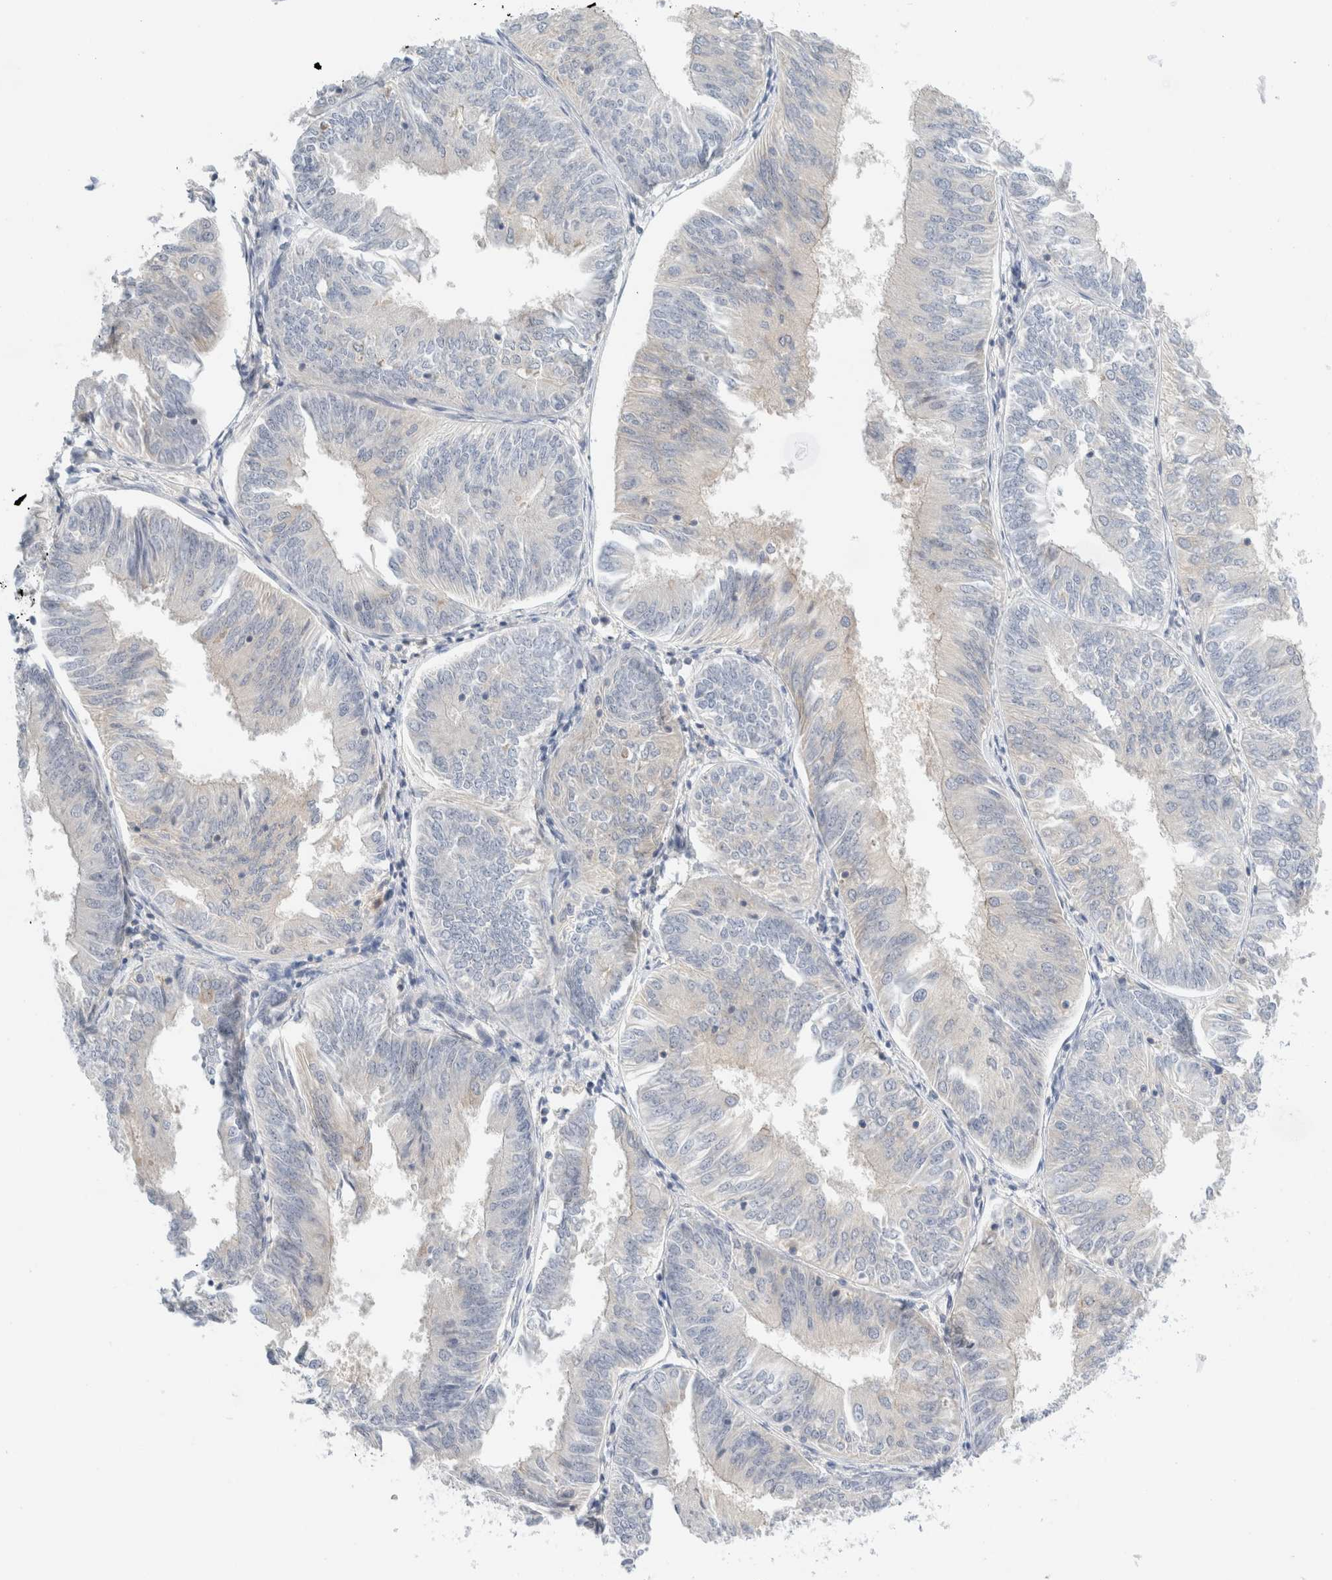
{"staining": {"intensity": "negative", "quantity": "none", "location": "none"}, "tissue": "endometrial cancer", "cell_type": "Tumor cells", "image_type": "cancer", "snomed": [{"axis": "morphology", "description": "Adenocarcinoma, NOS"}, {"axis": "topography", "description": "Endometrium"}], "caption": "Micrograph shows no significant protein expression in tumor cells of endometrial cancer (adenocarcinoma).", "gene": "SDR16C5", "patient": {"sex": "female", "age": 58}}